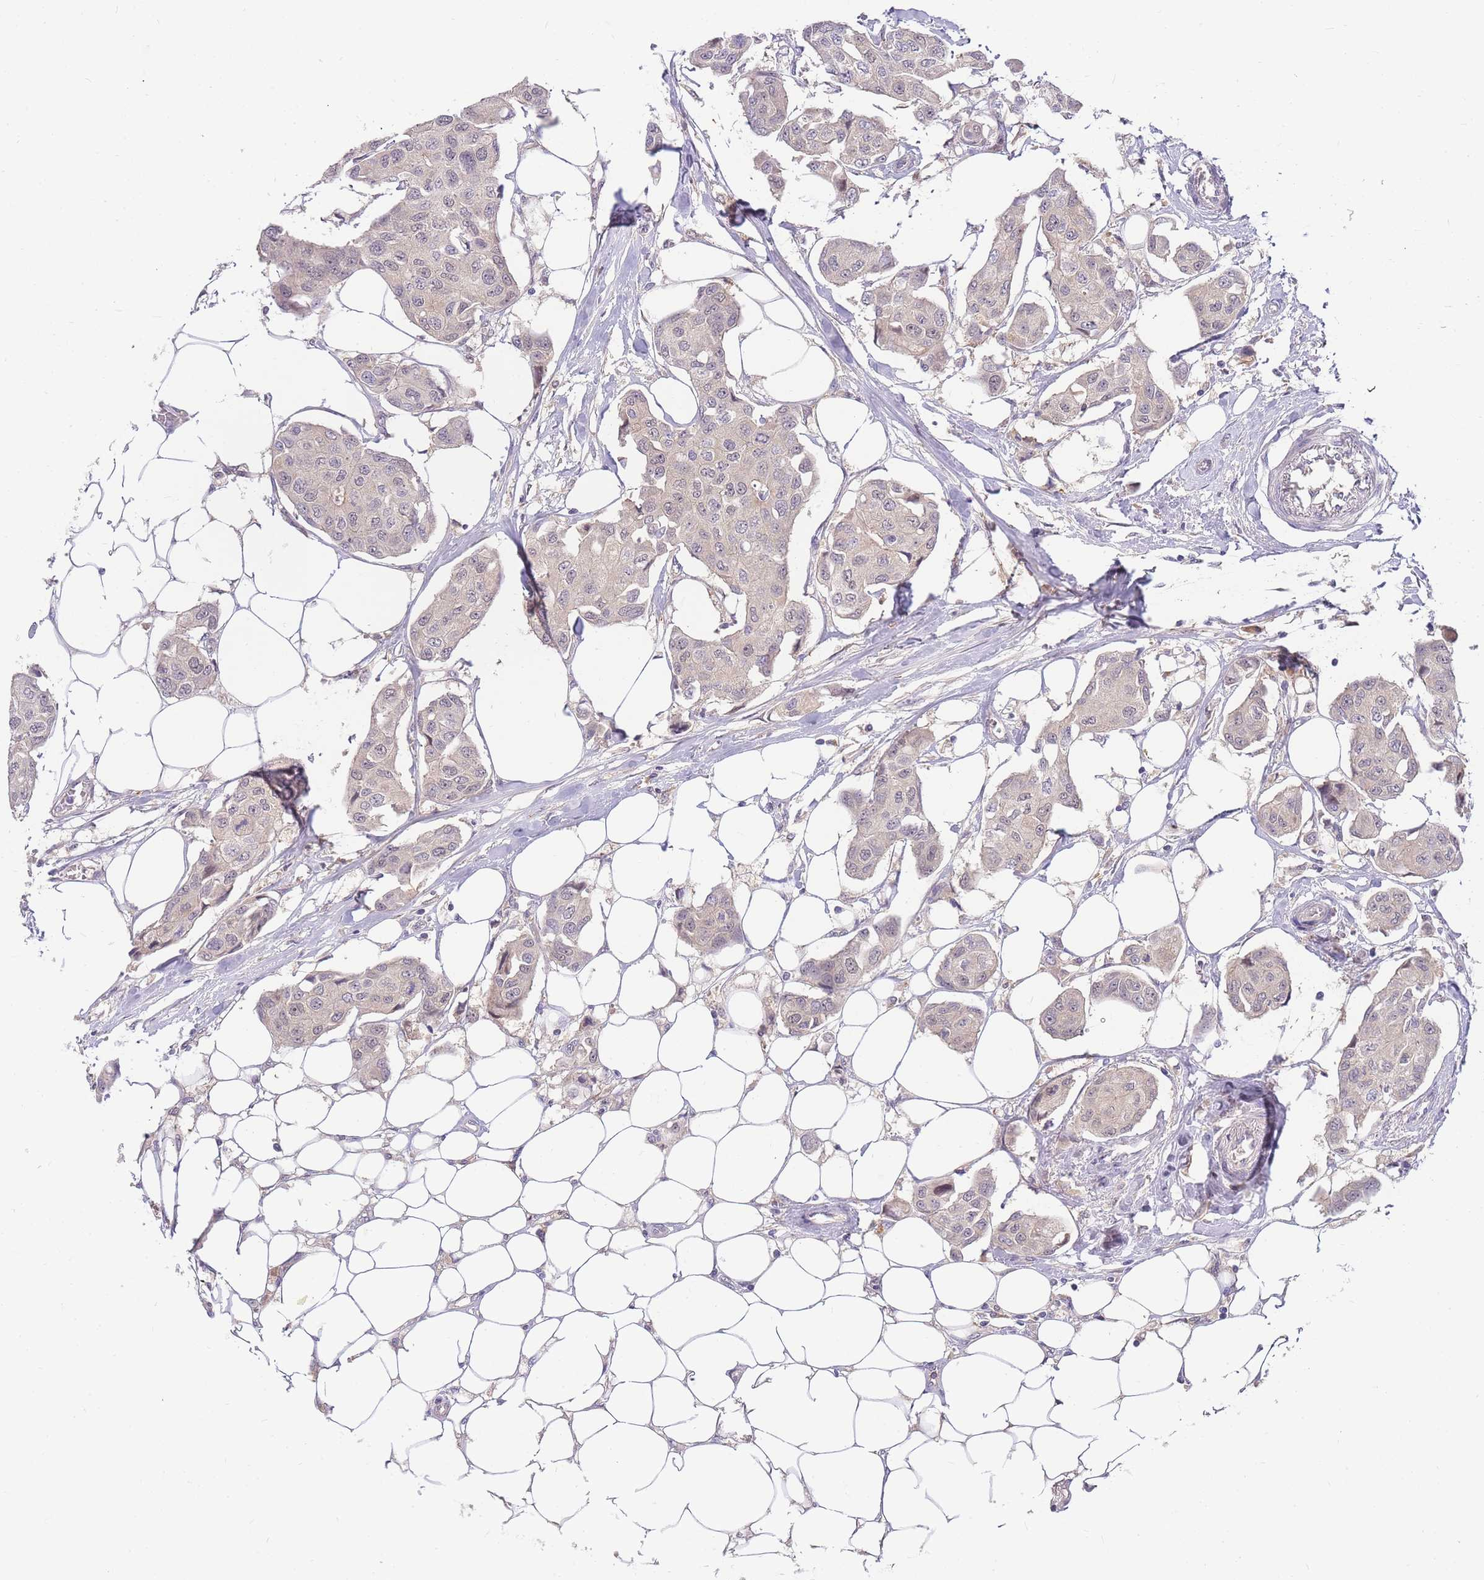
{"staining": {"intensity": "negative", "quantity": "none", "location": "none"}, "tissue": "breast cancer", "cell_type": "Tumor cells", "image_type": "cancer", "snomed": [{"axis": "morphology", "description": "Duct carcinoma"}, {"axis": "topography", "description": "Breast"}, {"axis": "topography", "description": "Lymph node"}], "caption": "Immunohistochemical staining of invasive ductal carcinoma (breast) displays no significant staining in tumor cells. (DAB IHC, high magnification).", "gene": "ZNF577", "patient": {"sex": "female", "age": 80}}